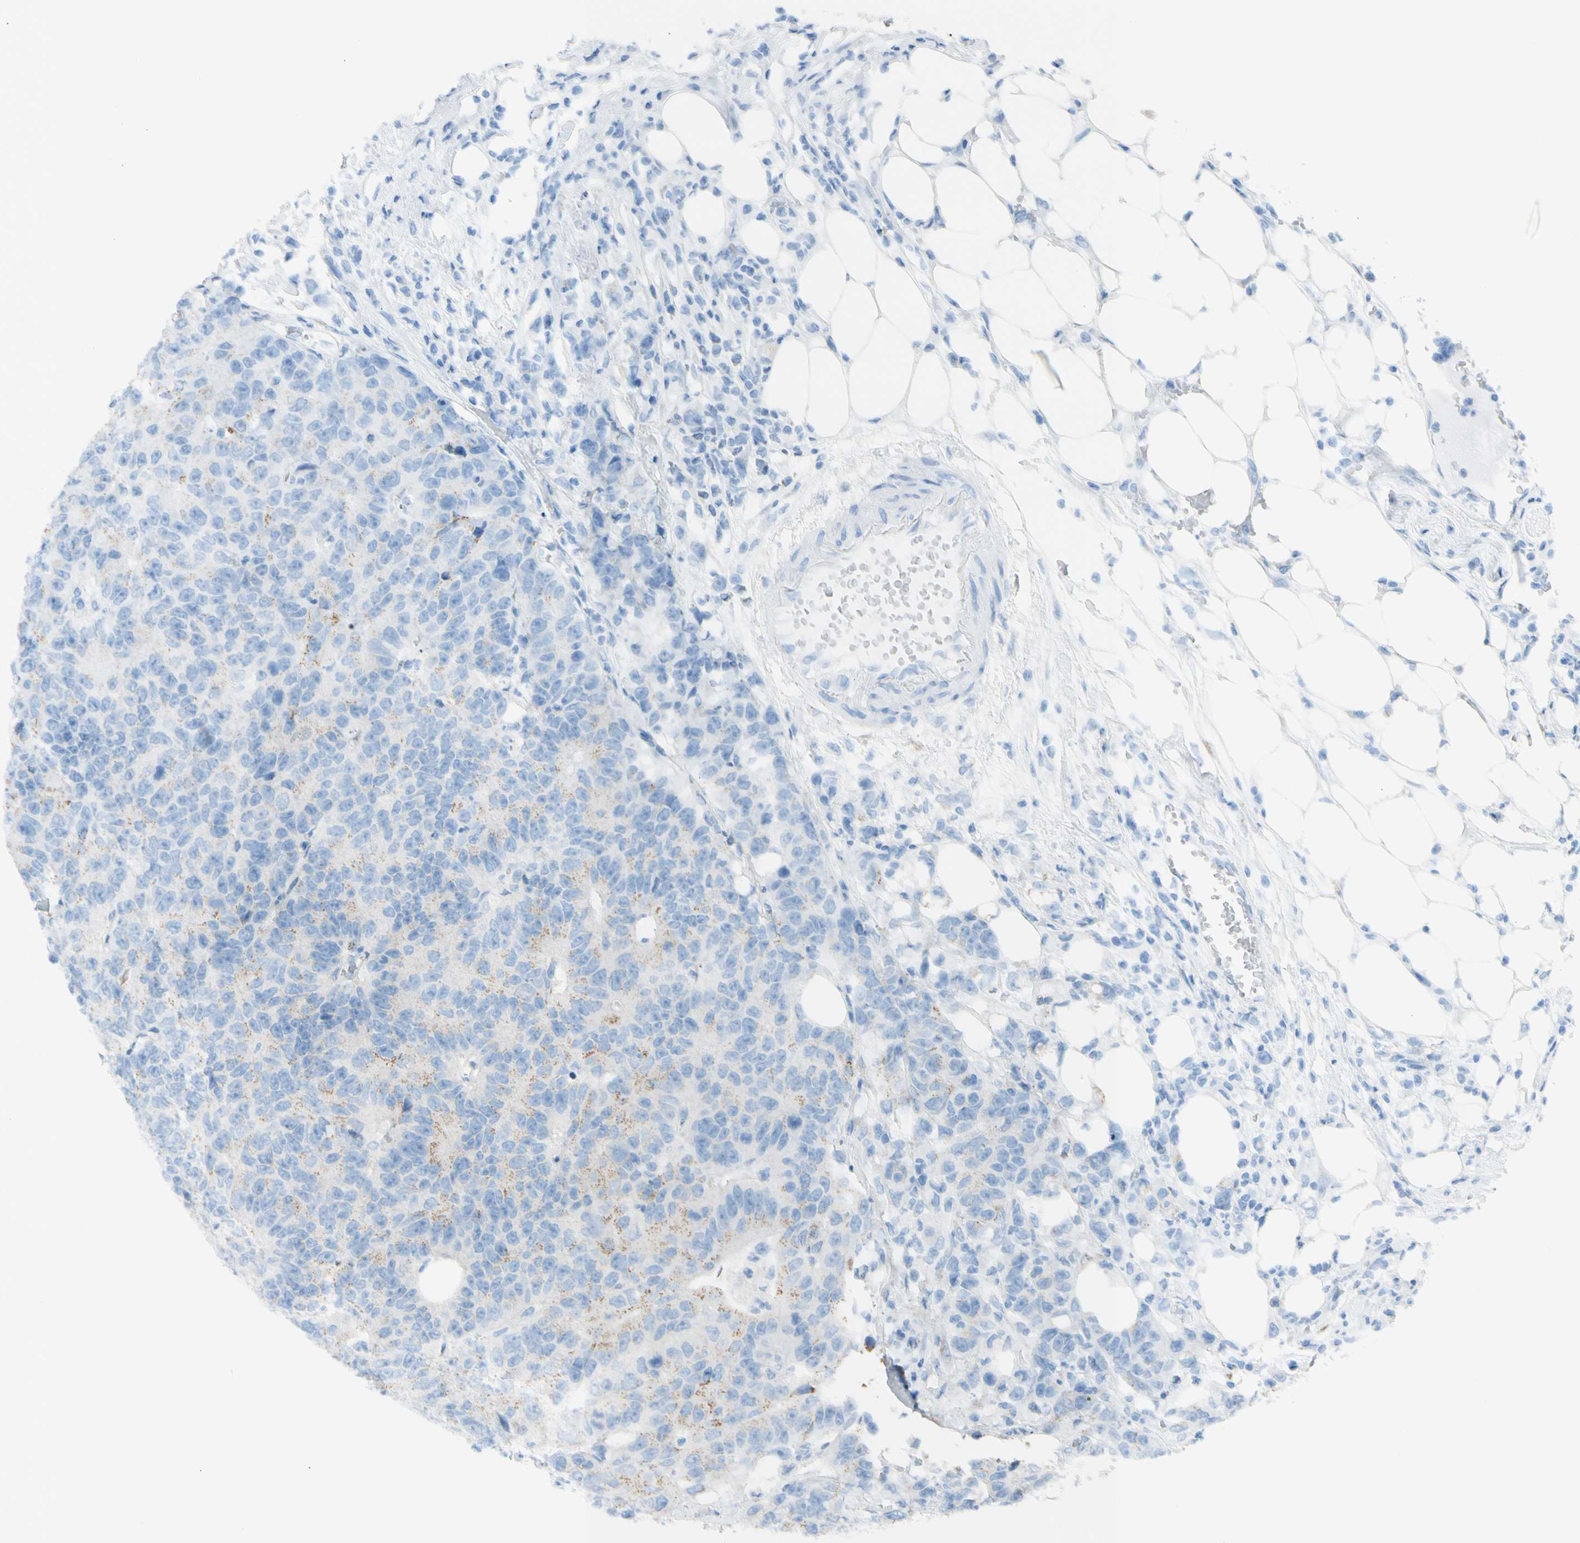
{"staining": {"intensity": "weak", "quantity": "25%-75%", "location": "cytoplasmic/membranous"}, "tissue": "colorectal cancer", "cell_type": "Tumor cells", "image_type": "cancer", "snomed": [{"axis": "morphology", "description": "Adenocarcinoma, NOS"}, {"axis": "topography", "description": "Colon"}], "caption": "Protein expression analysis of colorectal adenocarcinoma exhibits weak cytoplasmic/membranous expression in approximately 25%-75% of tumor cells.", "gene": "GALNT5", "patient": {"sex": "female", "age": 86}}